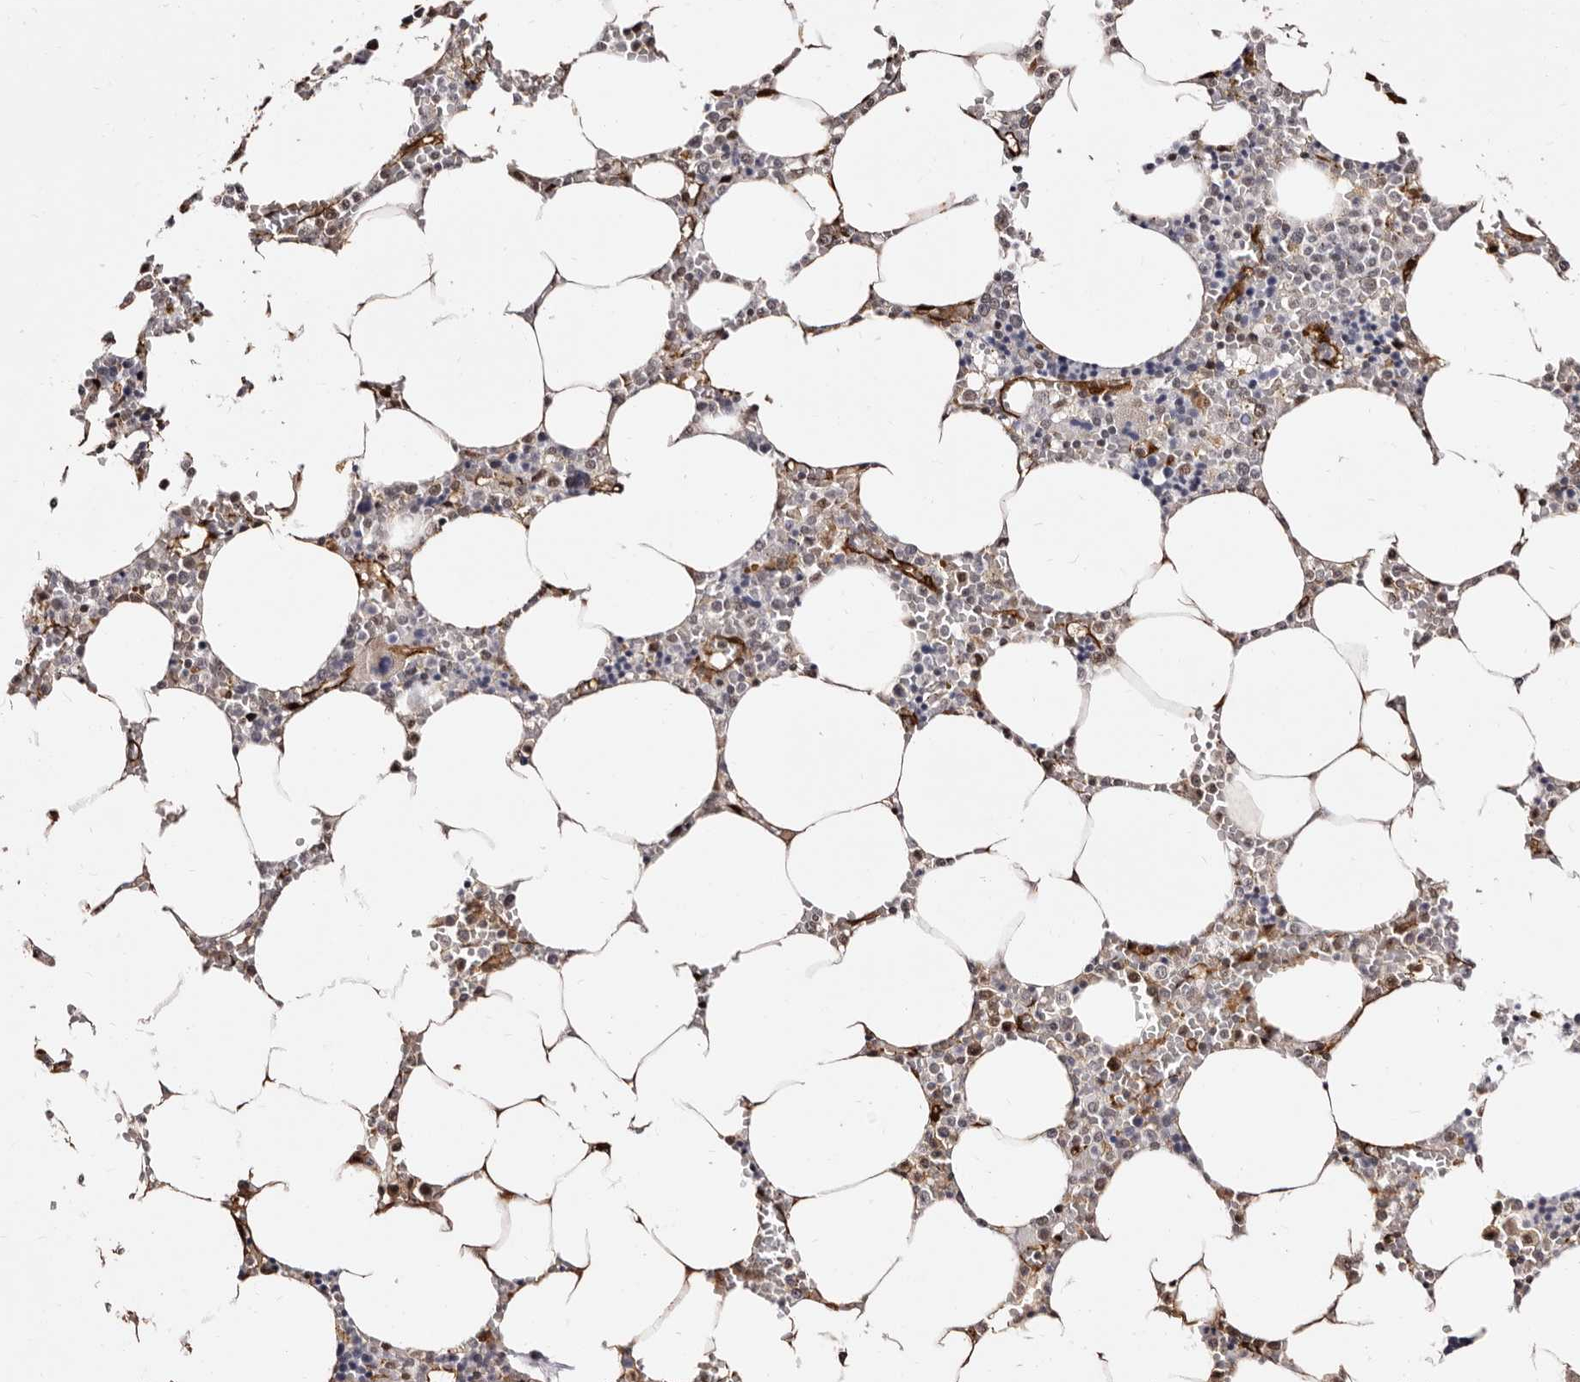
{"staining": {"intensity": "moderate", "quantity": "<25%", "location": "nuclear"}, "tissue": "bone marrow", "cell_type": "Hematopoietic cells", "image_type": "normal", "snomed": [{"axis": "morphology", "description": "Normal tissue, NOS"}, {"axis": "topography", "description": "Bone marrow"}], "caption": "Immunohistochemistry (IHC) (DAB (3,3'-diaminobenzidine)) staining of benign human bone marrow reveals moderate nuclear protein expression in about <25% of hematopoietic cells.", "gene": "ANAPC11", "patient": {"sex": "male", "age": 70}}